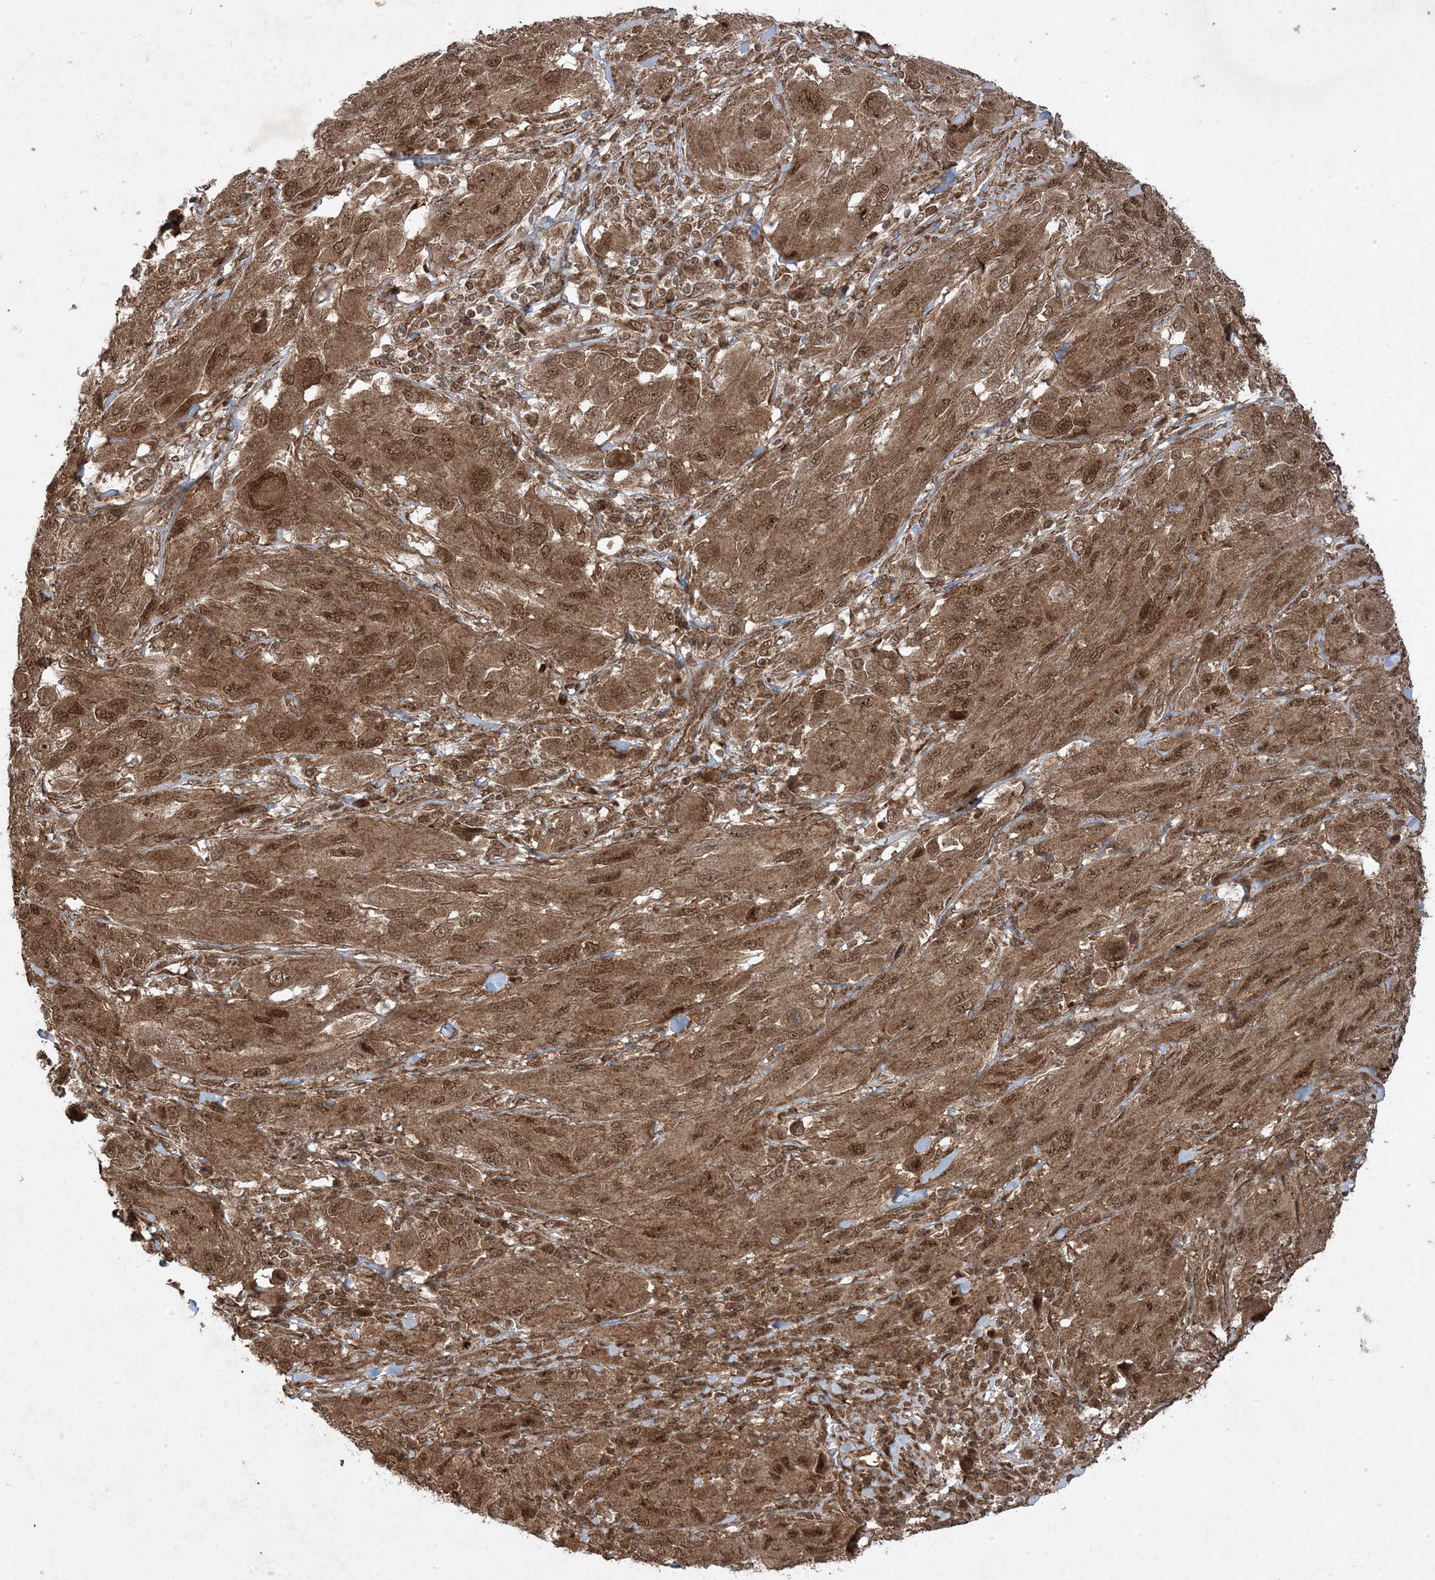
{"staining": {"intensity": "moderate", "quantity": ">75%", "location": "cytoplasmic/membranous,nuclear"}, "tissue": "melanoma", "cell_type": "Tumor cells", "image_type": "cancer", "snomed": [{"axis": "morphology", "description": "Malignant melanoma, NOS"}, {"axis": "topography", "description": "Skin"}], "caption": "Immunohistochemistry (DAB (3,3'-diaminobenzidine)) staining of melanoma demonstrates moderate cytoplasmic/membranous and nuclear protein expression in approximately >75% of tumor cells. Nuclei are stained in blue.", "gene": "PLEKHM2", "patient": {"sex": "female", "age": 91}}